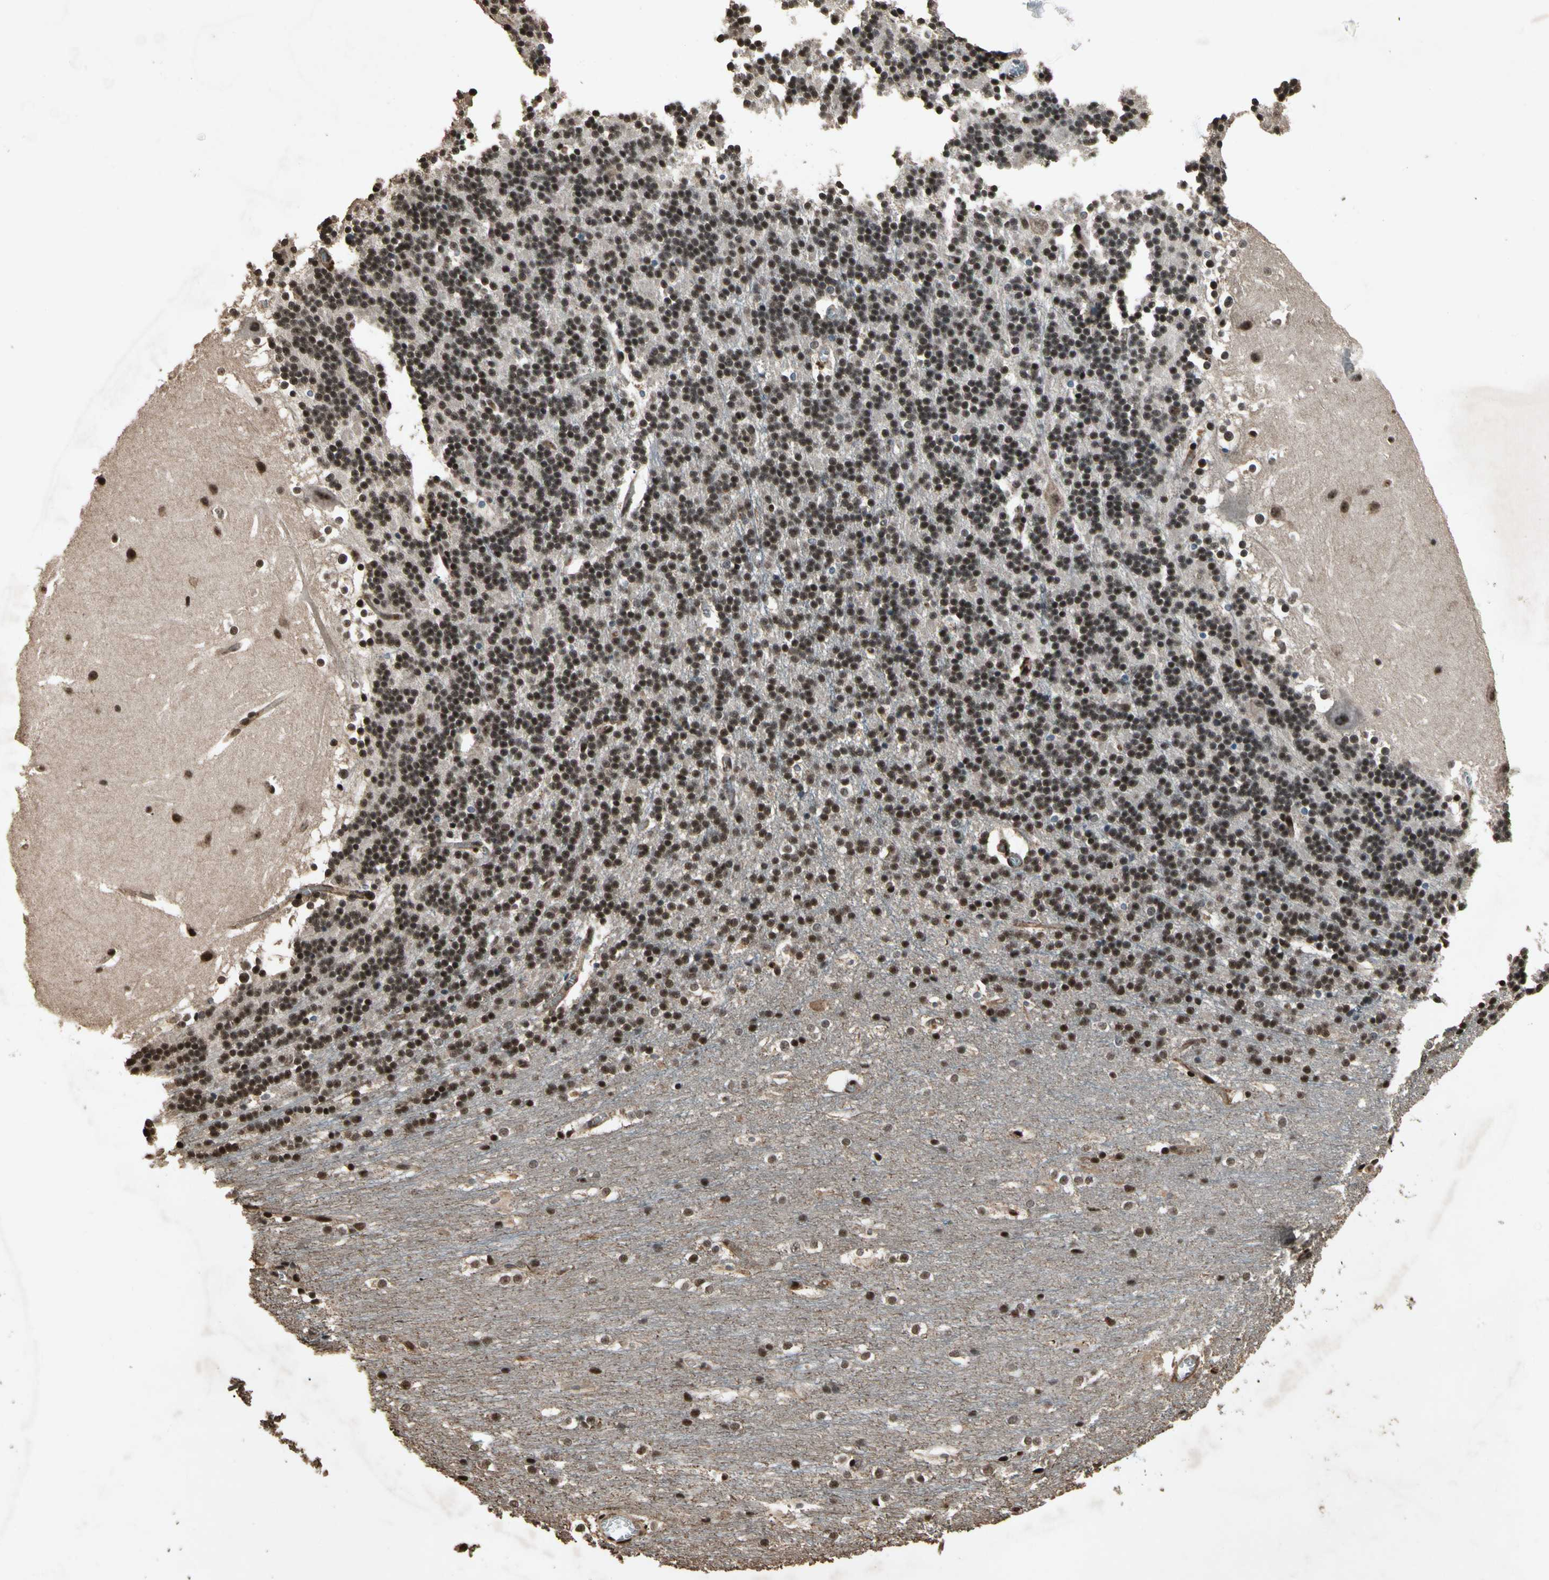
{"staining": {"intensity": "strong", "quantity": ">75%", "location": "nuclear"}, "tissue": "cerebellum", "cell_type": "Cells in granular layer", "image_type": "normal", "snomed": [{"axis": "morphology", "description": "Normal tissue, NOS"}, {"axis": "topography", "description": "Cerebellum"}], "caption": "Brown immunohistochemical staining in normal cerebellum demonstrates strong nuclear positivity in approximately >75% of cells in granular layer. (brown staining indicates protein expression, while blue staining denotes nuclei).", "gene": "TBX2", "patient": {"sex": "female", "age": 19}}